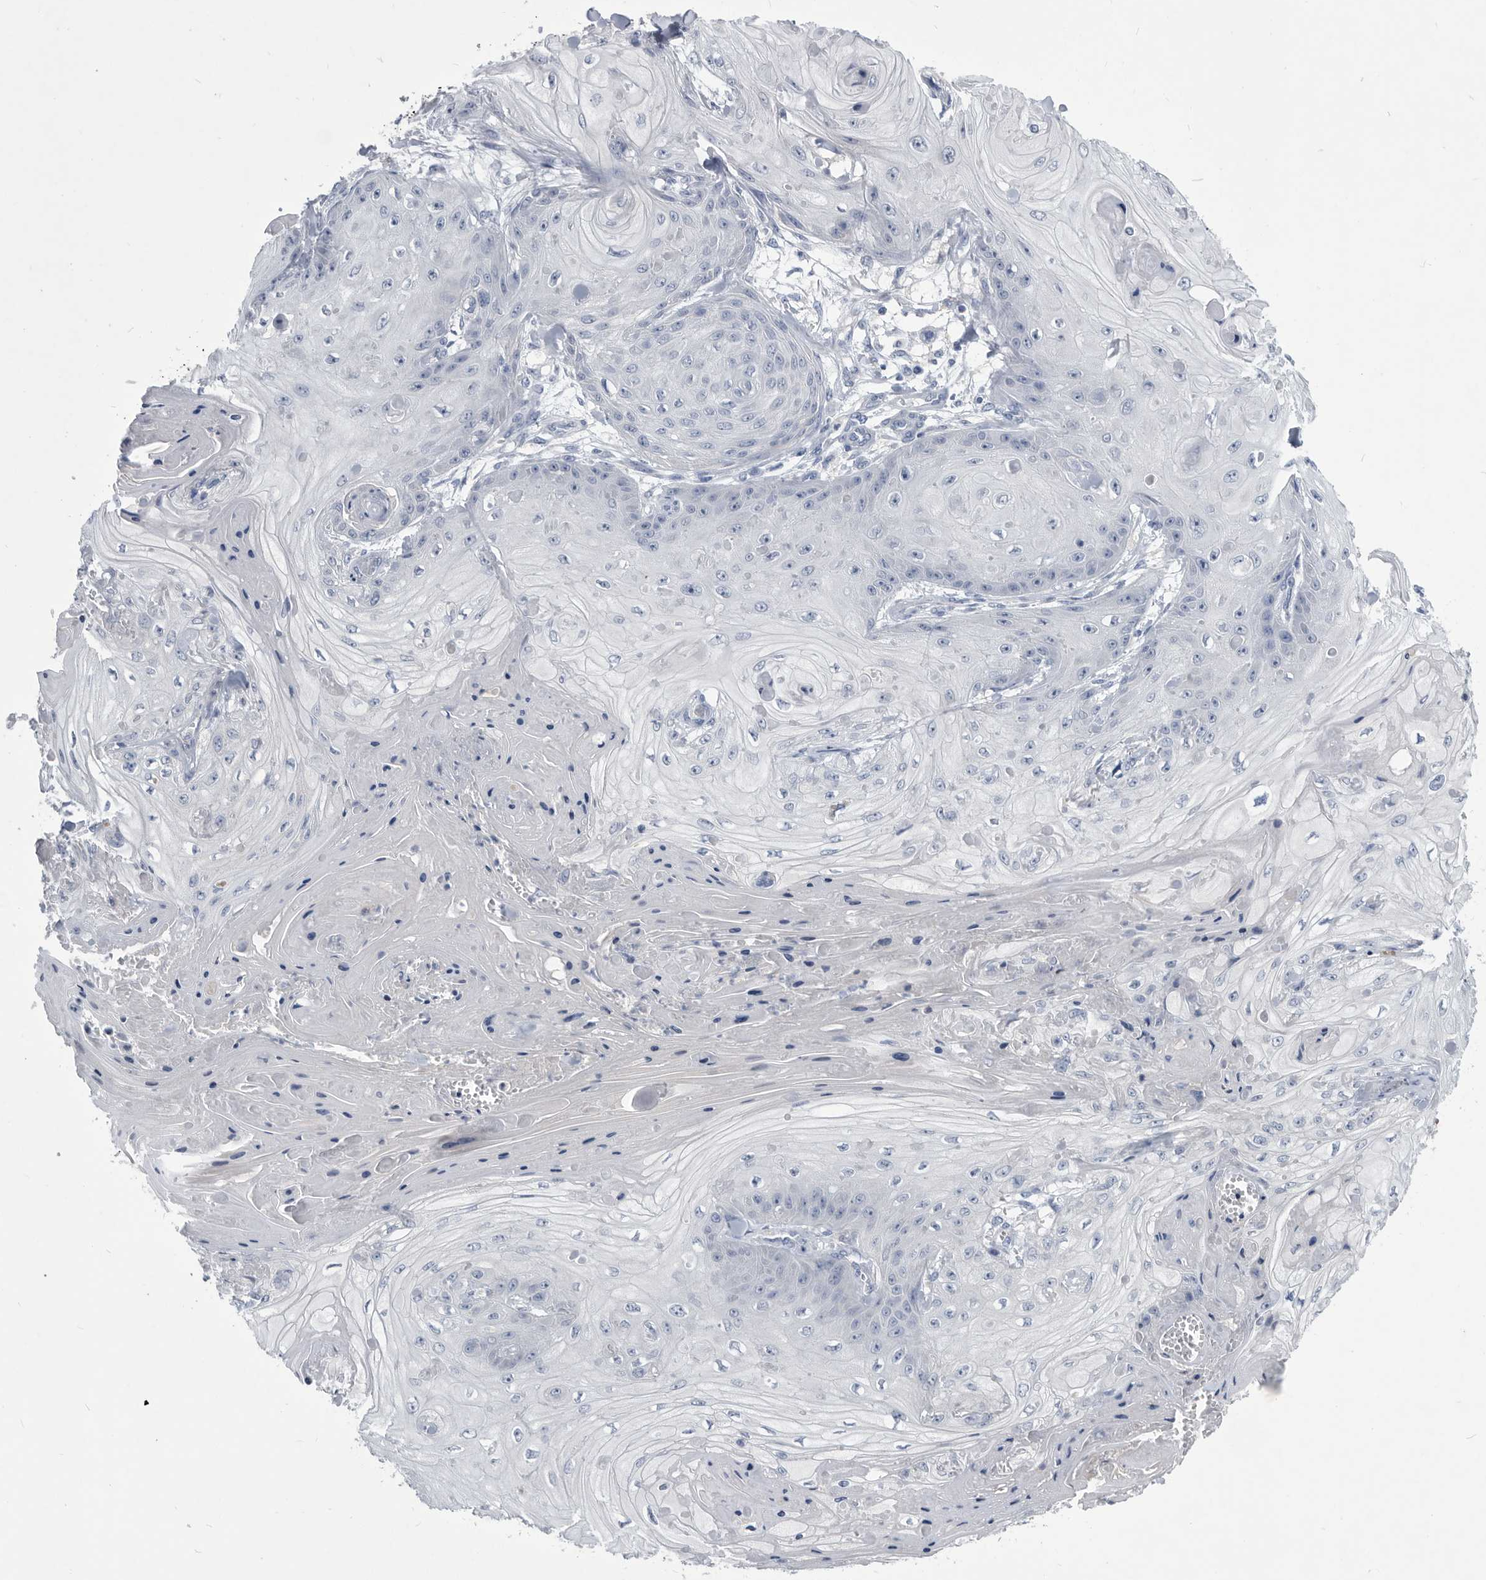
{"staining": {"intensity": "negative", "quantity": "none", "location": "none"}, "tissue": "skin cancer", "cell_type": "Tumor cells", "image_type": "cancer", "snomed": [{"axis": "morphology", "description": "Squamous cell carcinoma, NOS"}, {"axis": "topography", "description": "Skin"}], "caption": "Squamous cell carcinoma (skin) stained for a protein using IHC reveals no positivity tumor cells.", "gene": "BTBD6", "patient": {"sex": "male", "age": 74}}